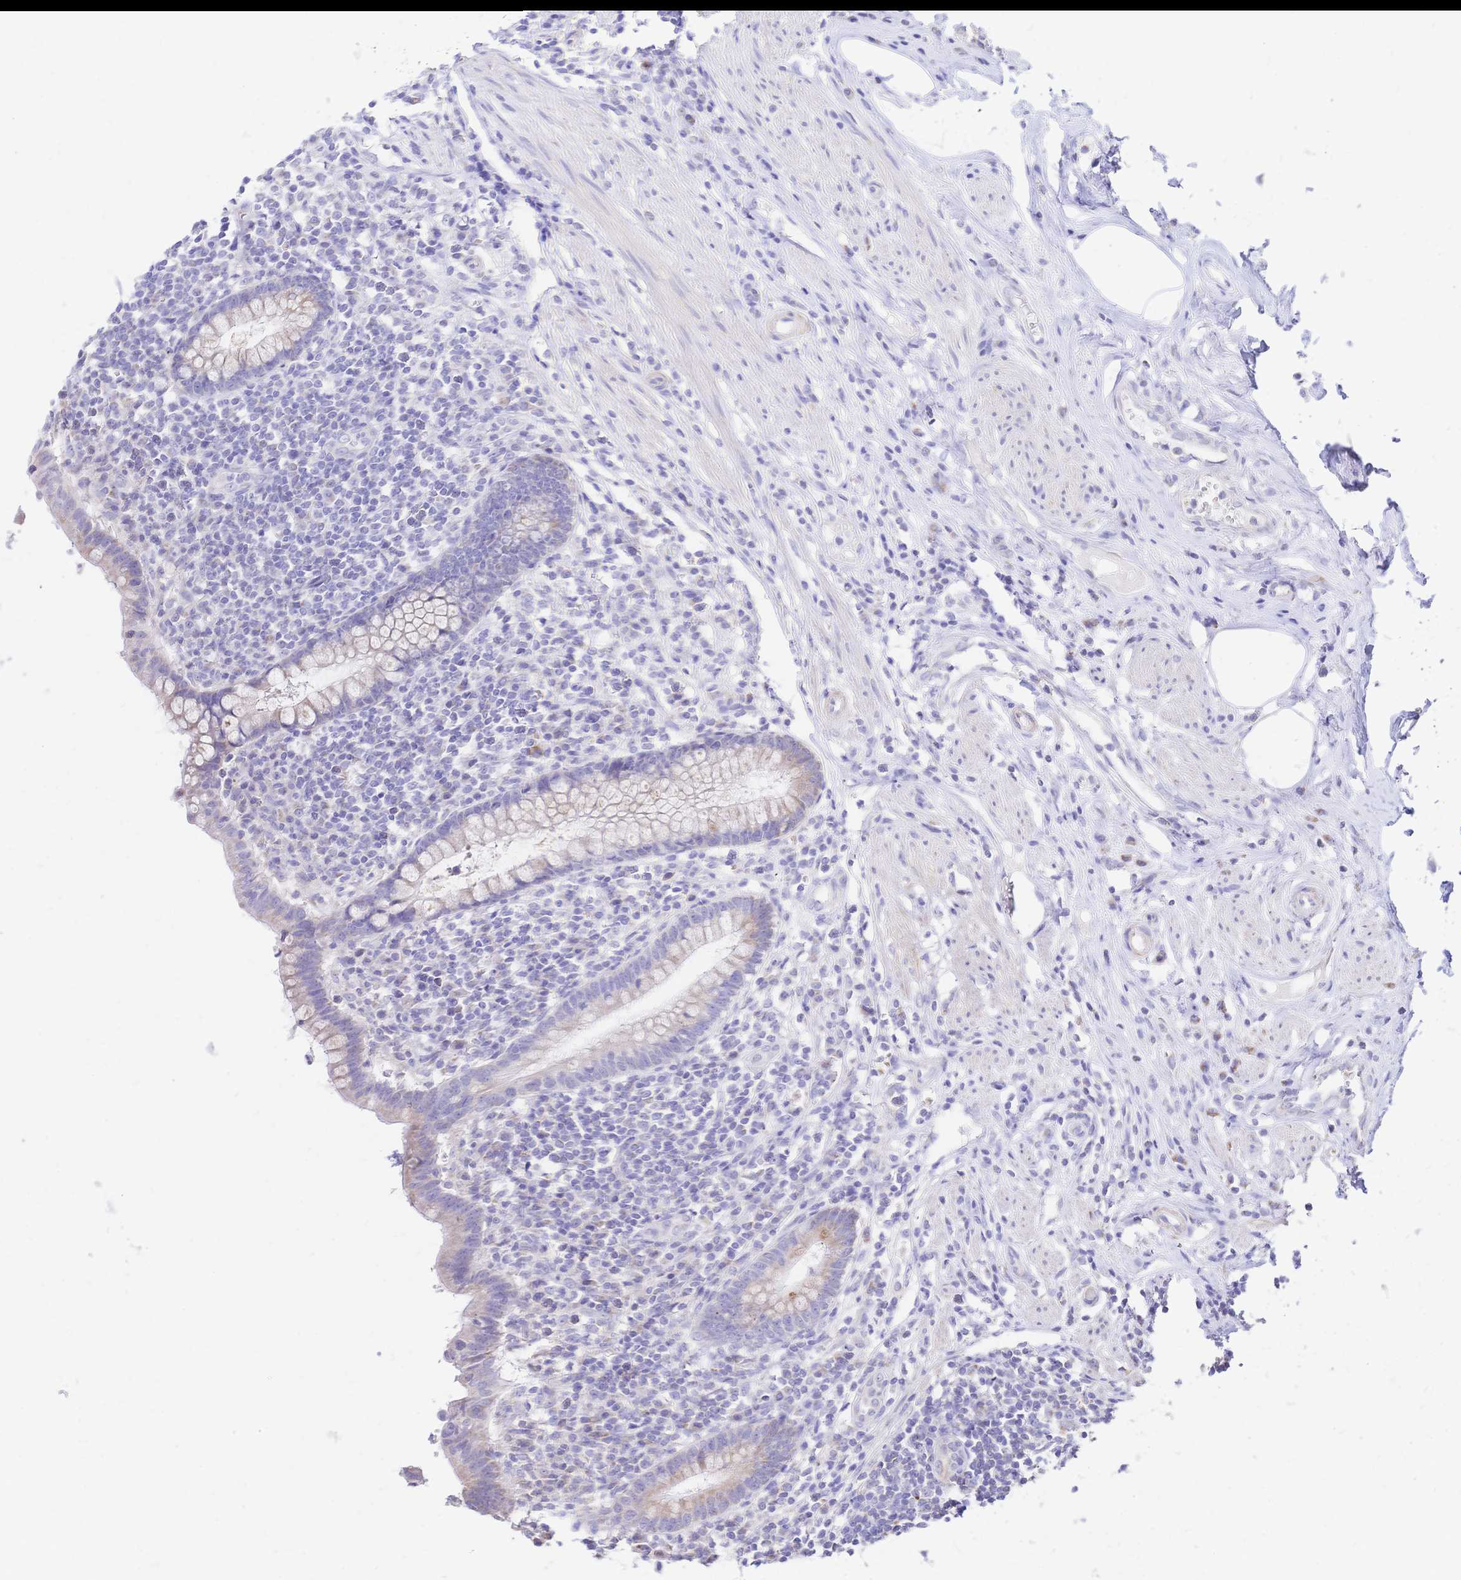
{"staining": {"intensity": "weak", "quantity": "<25%", "location": "cytoplasmic/membranous"}, "tissue": "appendix", "cell_type": "Glandular cells", "image_type": "normal", "snomed": [{"axis": "morphology", "description": "Normal tissue, NOS"}, {"axis": "topography", "description": "Appendix"}], "caption": "High magnification brightfield microscopy of unremarkable appendix stained with DAB (3,3'-diaminobenzidine) (brown) and counterstained with hematoxylin (blue): glandular cells show no significant staining. Brightfield microscopy of immunohistochemistry (IHC) stained with DAB (brown) and hematoxylin (blue), captured at high magnification.", "gene": "CLEC18A", "patient": {"sex": "female", "age": 56}}